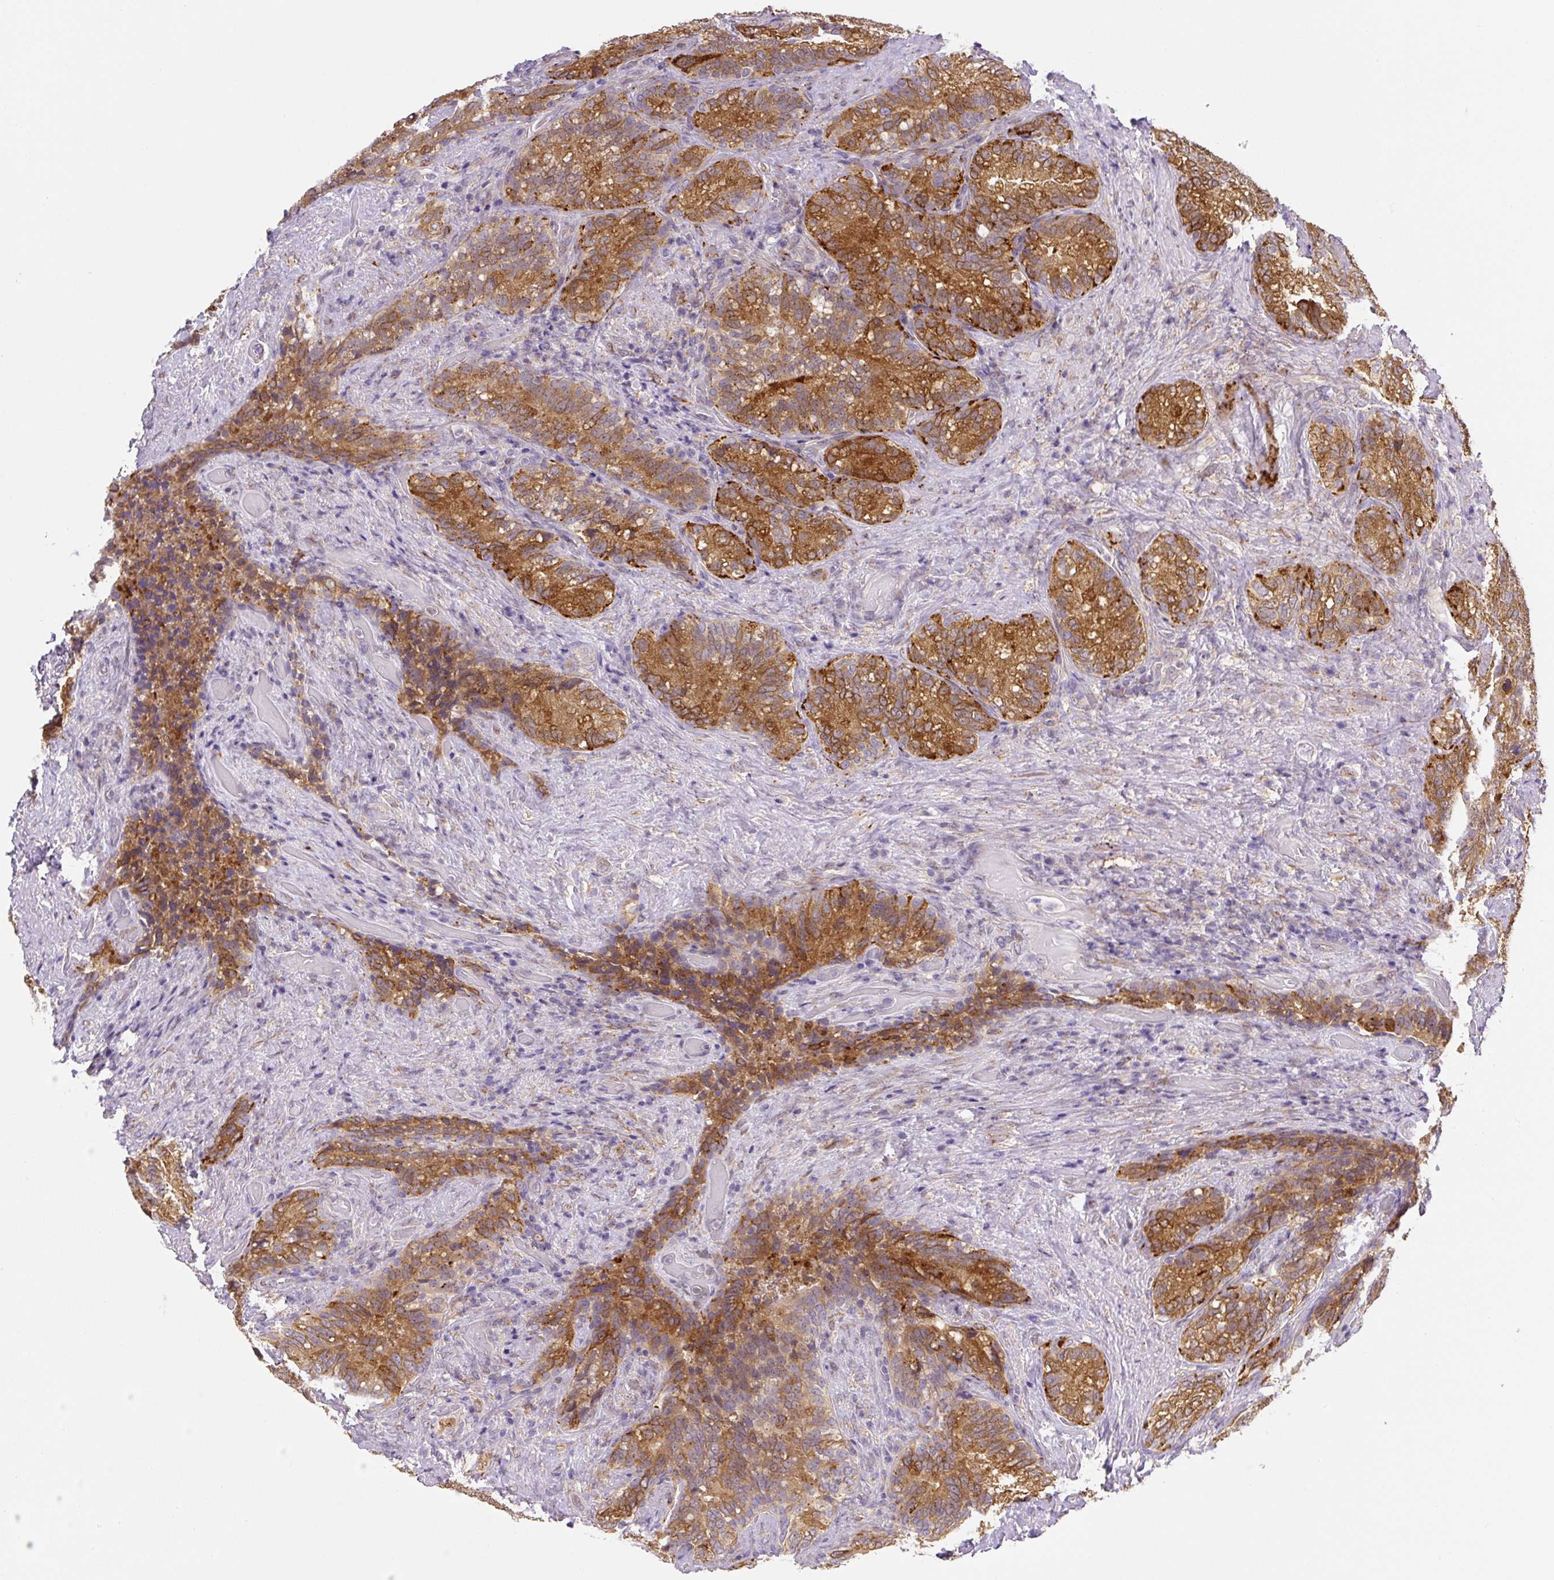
{"staining": {"intensity": "strong", "quantity": ">75%", "location": "cytoplasmic/membranous"}, "tissue": "seminal vesicle", "cell_type": "Glandular cells", "image_type": "normal", "snomed": [{"axis": "morphology", "description": "Normal tissue, NOS"}, {"axis": "topography", "description": "Seminal veicle"}], "caption": "An image of human seminal vesicle stained for a protein shows strong cytoplasmic/membranous brown staining in glandular cells.", "gene": "PLA2G4A", "patient": {"sex": "male", "age": 68}}